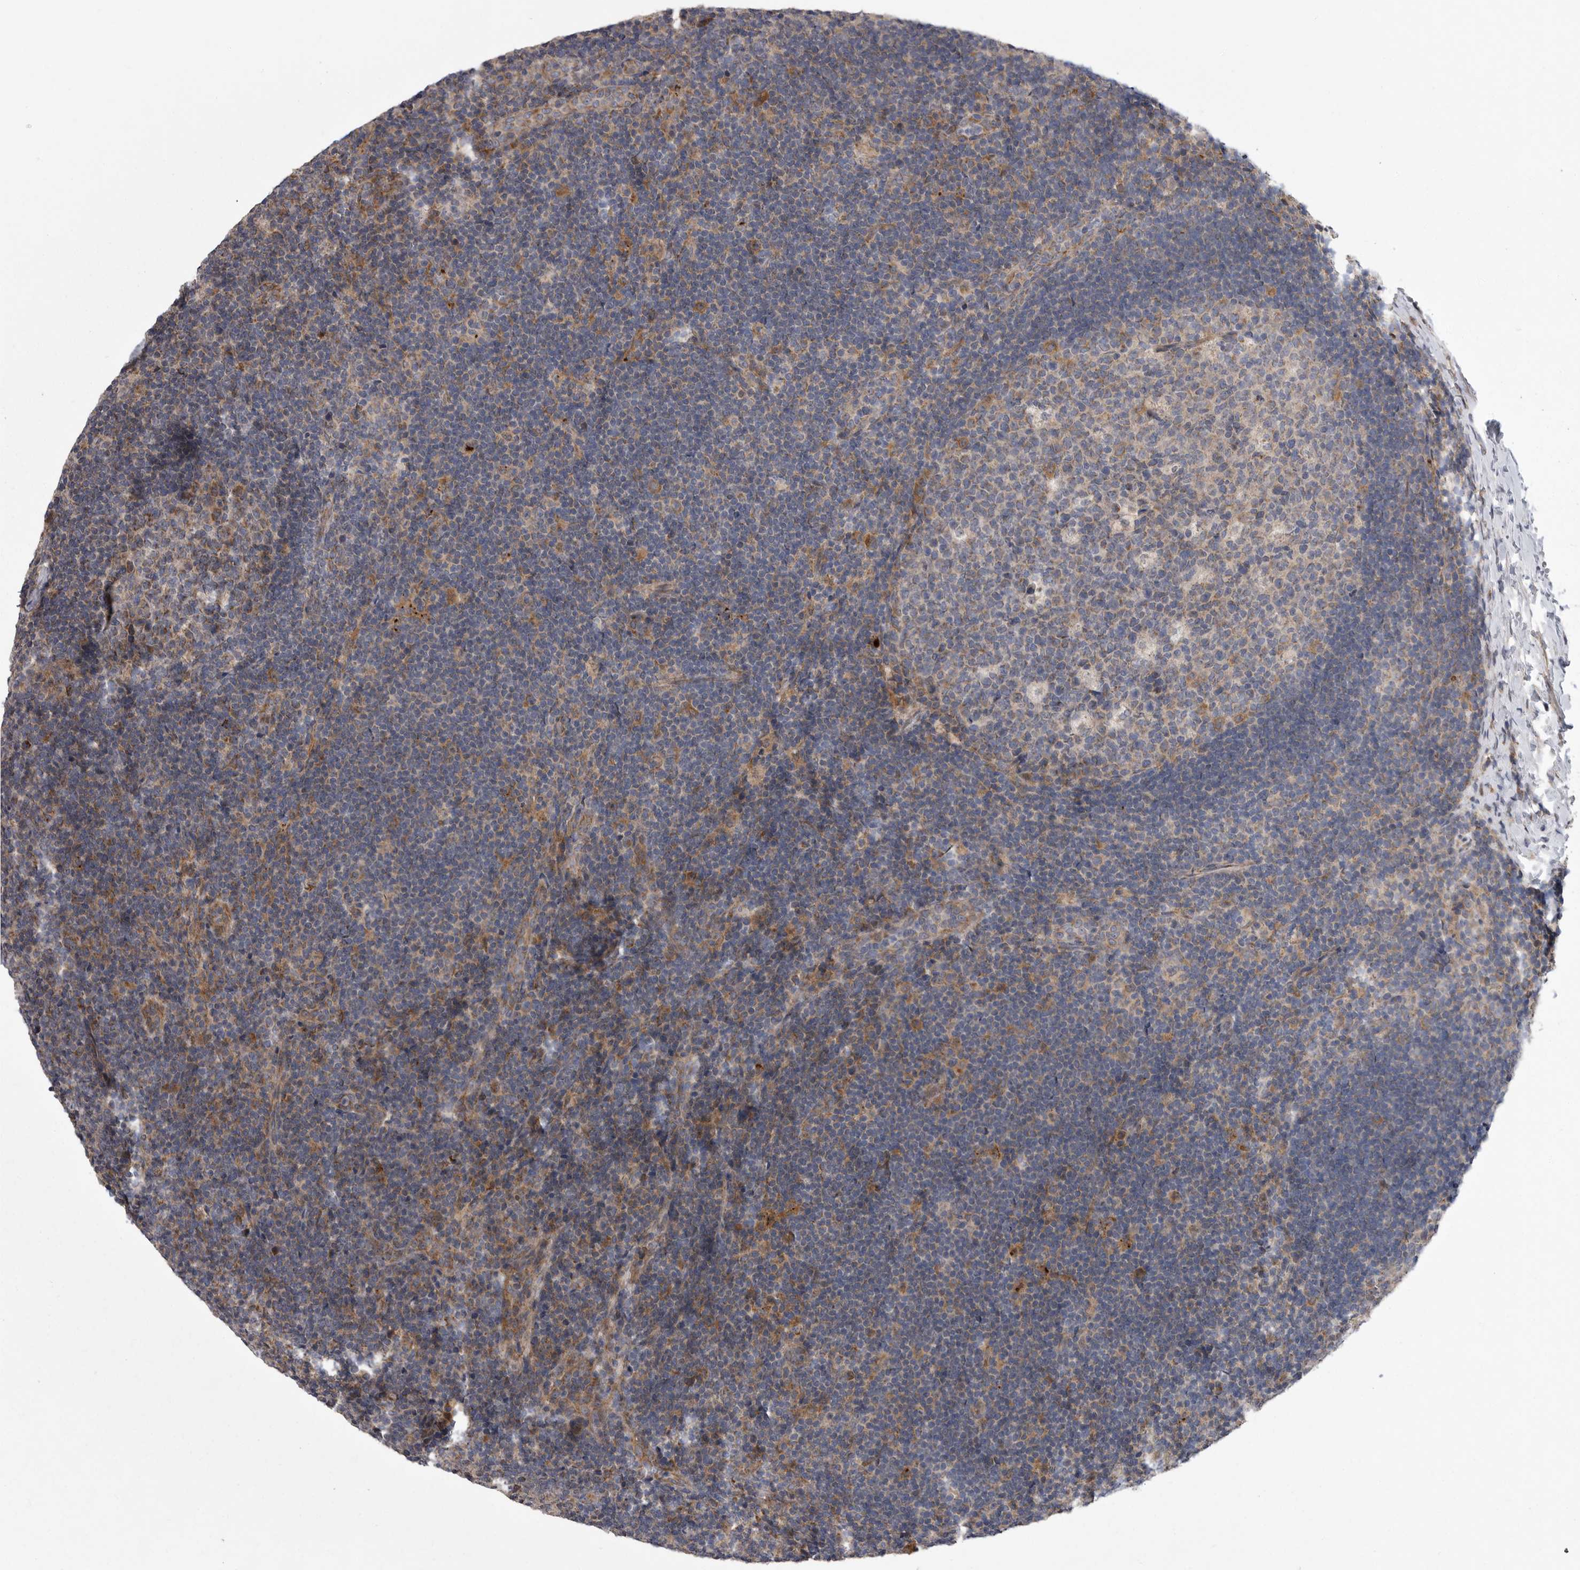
{"staining": {"intensity": "moderate", "quantity": "<25%", "location": "cytoplasmic/membranous"}, "tissue": "lymph node", "cell_type": "Germinal center cells", "image_type": "normal", "snomed": [{"axis": "morphology", "description": "Normal tissue, NOS"}, {"axis": "topography", "description": "Lymph node"}], "caption": "IHC photomicrograph of benign human lymph node stained for a protein (brown), which exhibits low levels of moderate cytoplasmic/membranous positivity in about <25% of germinal center cells.", "gene": "CRP", "patient": {"sex": "female", "age": 22}}